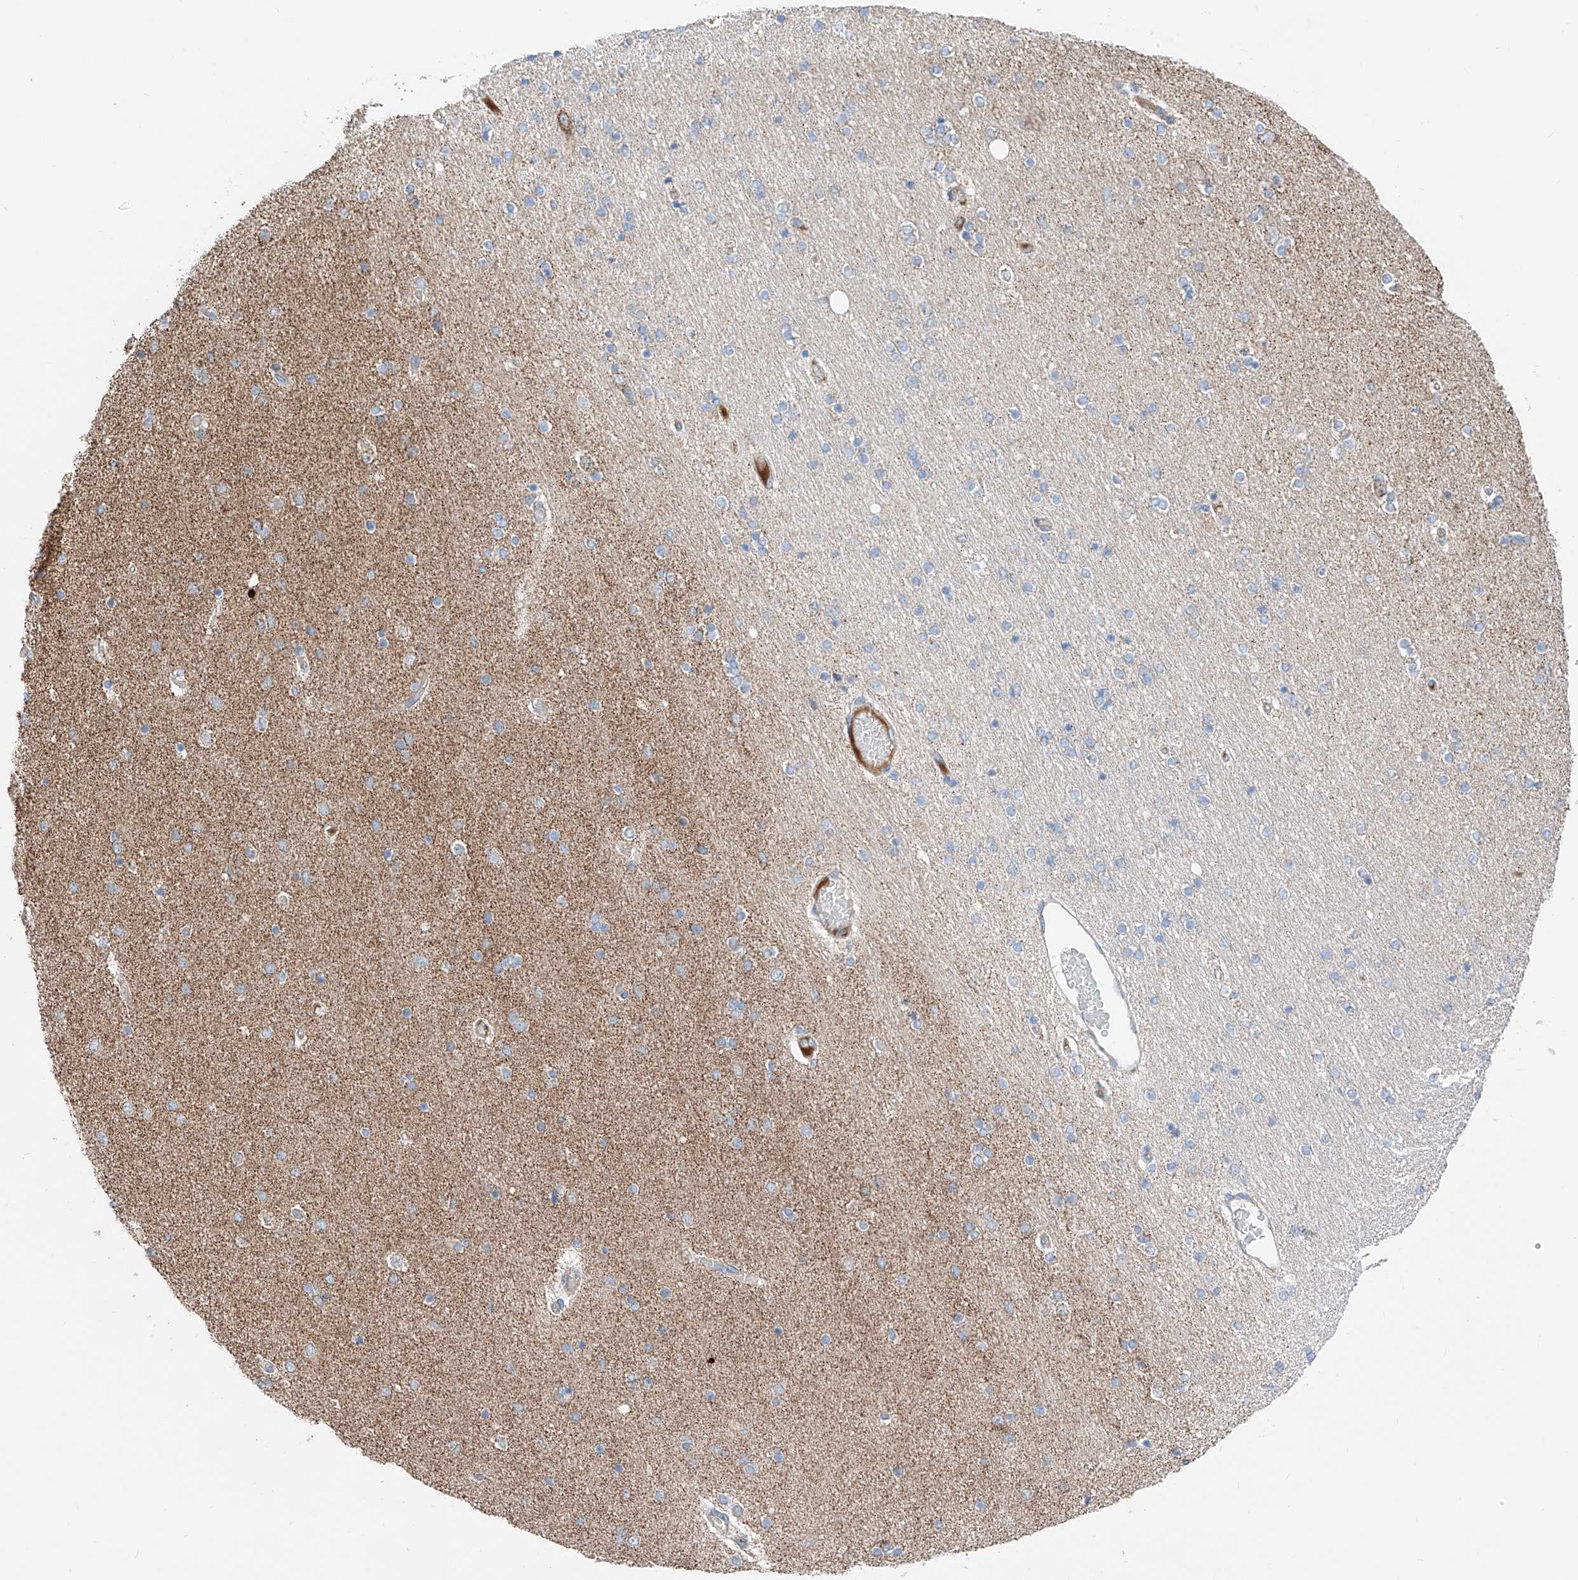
{"staining": {"intensity": "negative", "quantity": "none", "location": "none"}, "tissue": "hippocampus", "cell_type": "Glial cells", "image_type": "normal", "snomed": [{"axis": "morphology", "description": "Normal tissue, NOS"}, {"axis": "topography", "description": "Hippocampus"}], "caption": "Glial cells show no significant positivity in normal hippocampus.", "gene": "MRAP", "patient": {"sex": "female", "age": 54}}